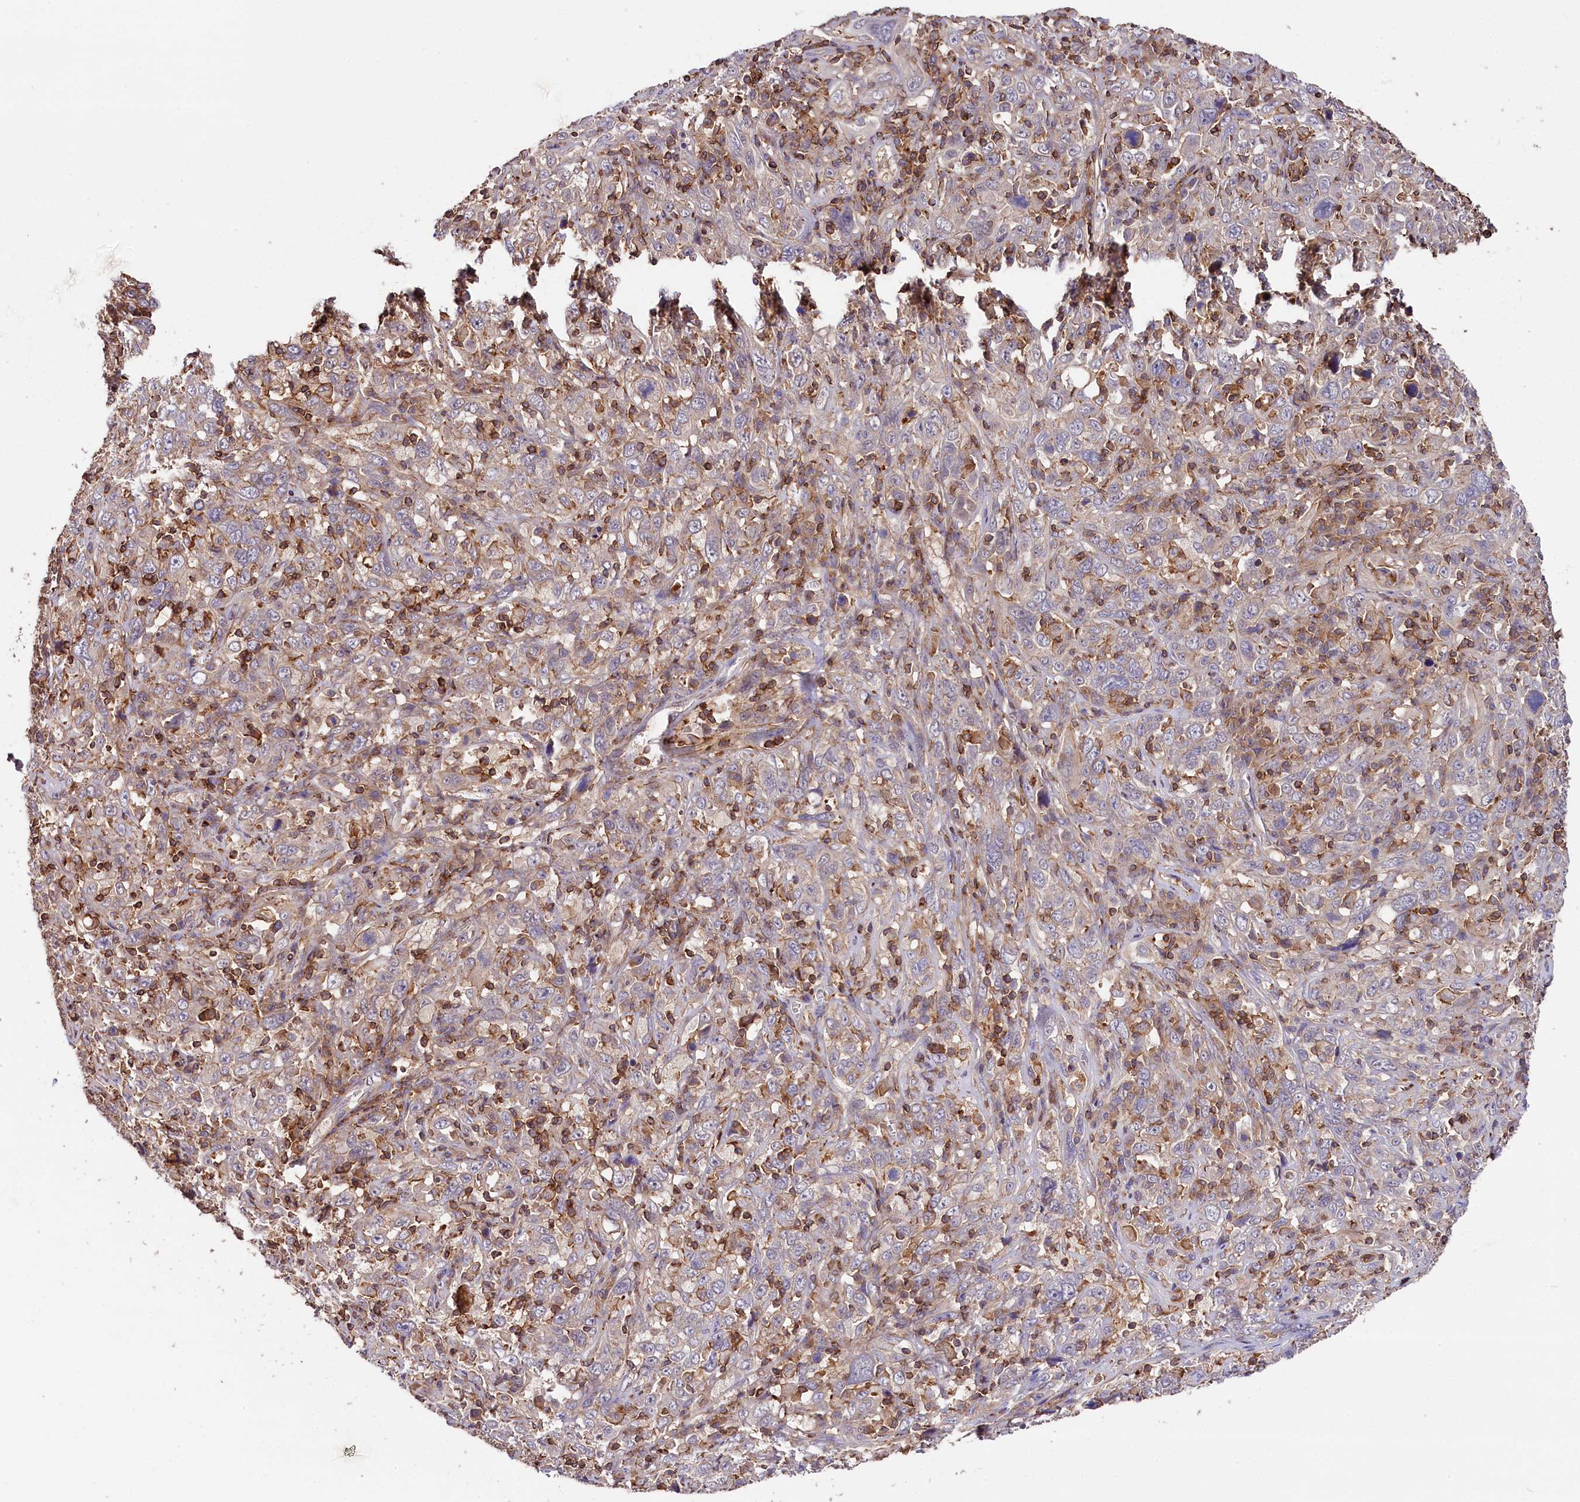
{"staining": {"intensity": "negative", "quantity": "none", "location": "none"}, "tissue": "cervical cancer", "cell_type": "Tumor cells", "image_type": "cancer", "snomed": [{"axis": "morphology", "description": "Squamous cell carcinoma, NOS"}, {"axis": "topography", "description": "Cervix"}], "caption": "Image shows no significant protein positivity in tumor cells of squamous cell carcinoma (cervical).", "gene": "SKIDA1", "patient": {"sex": "female", "age": 46}}